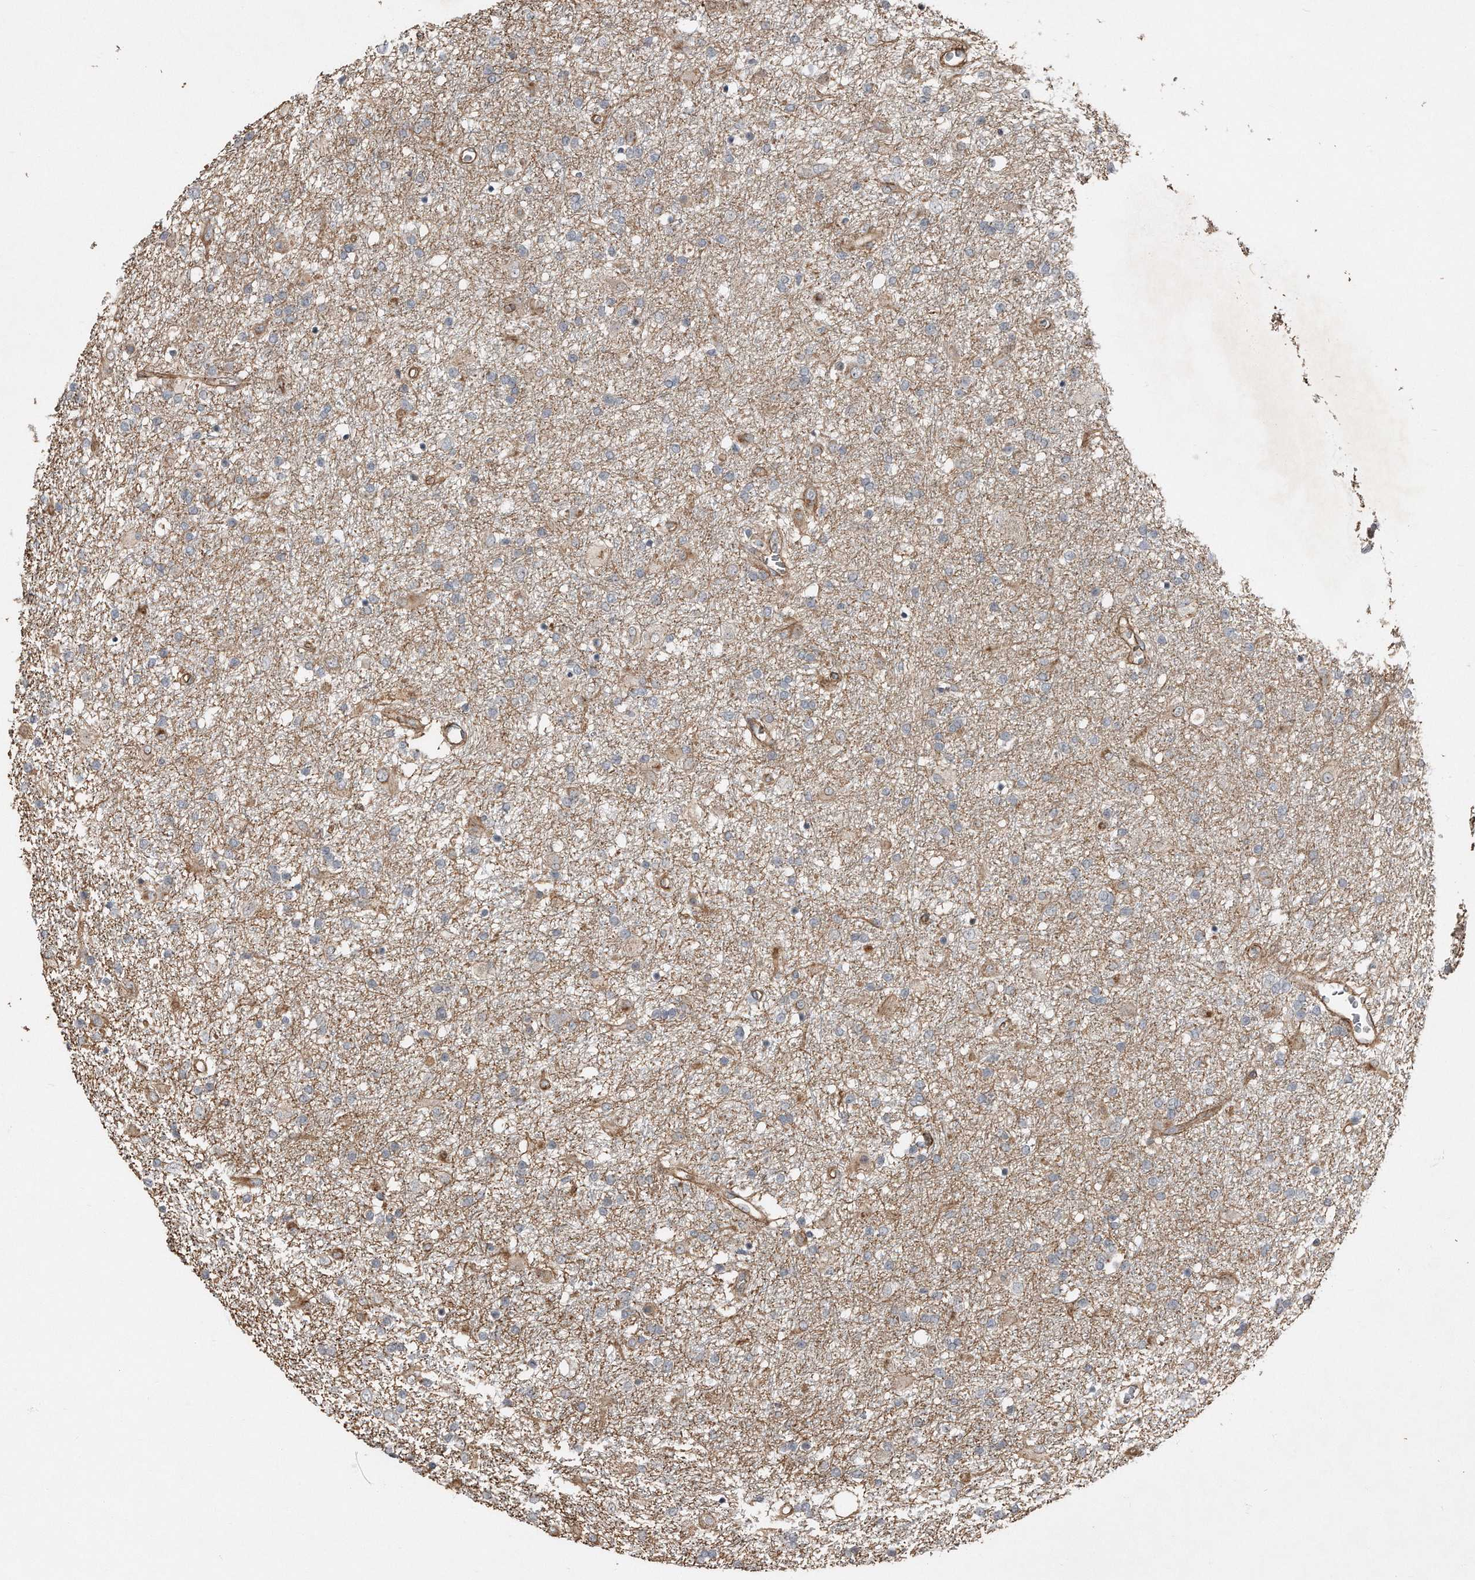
{"staining": {"intensity": "negative", "quantity": "none", "location": "none"}, "tissue": "glioma", "cell_type": "Tumor cells", "image_type": "cancer", "snomed": [{"axis": "morphology", "description": "Glioma, malignant, Low grade"}, {"axis": "topography", "description": "Brain"}], "caption": "IHC histopathology image of neoplastic tissue: glioma stained with DAB (3,3'-diaminobenzidine) displays no significant protein expression in tumor cells.", "gene": "SNAP47", "patient": {"sex": "male", "age": 65}}